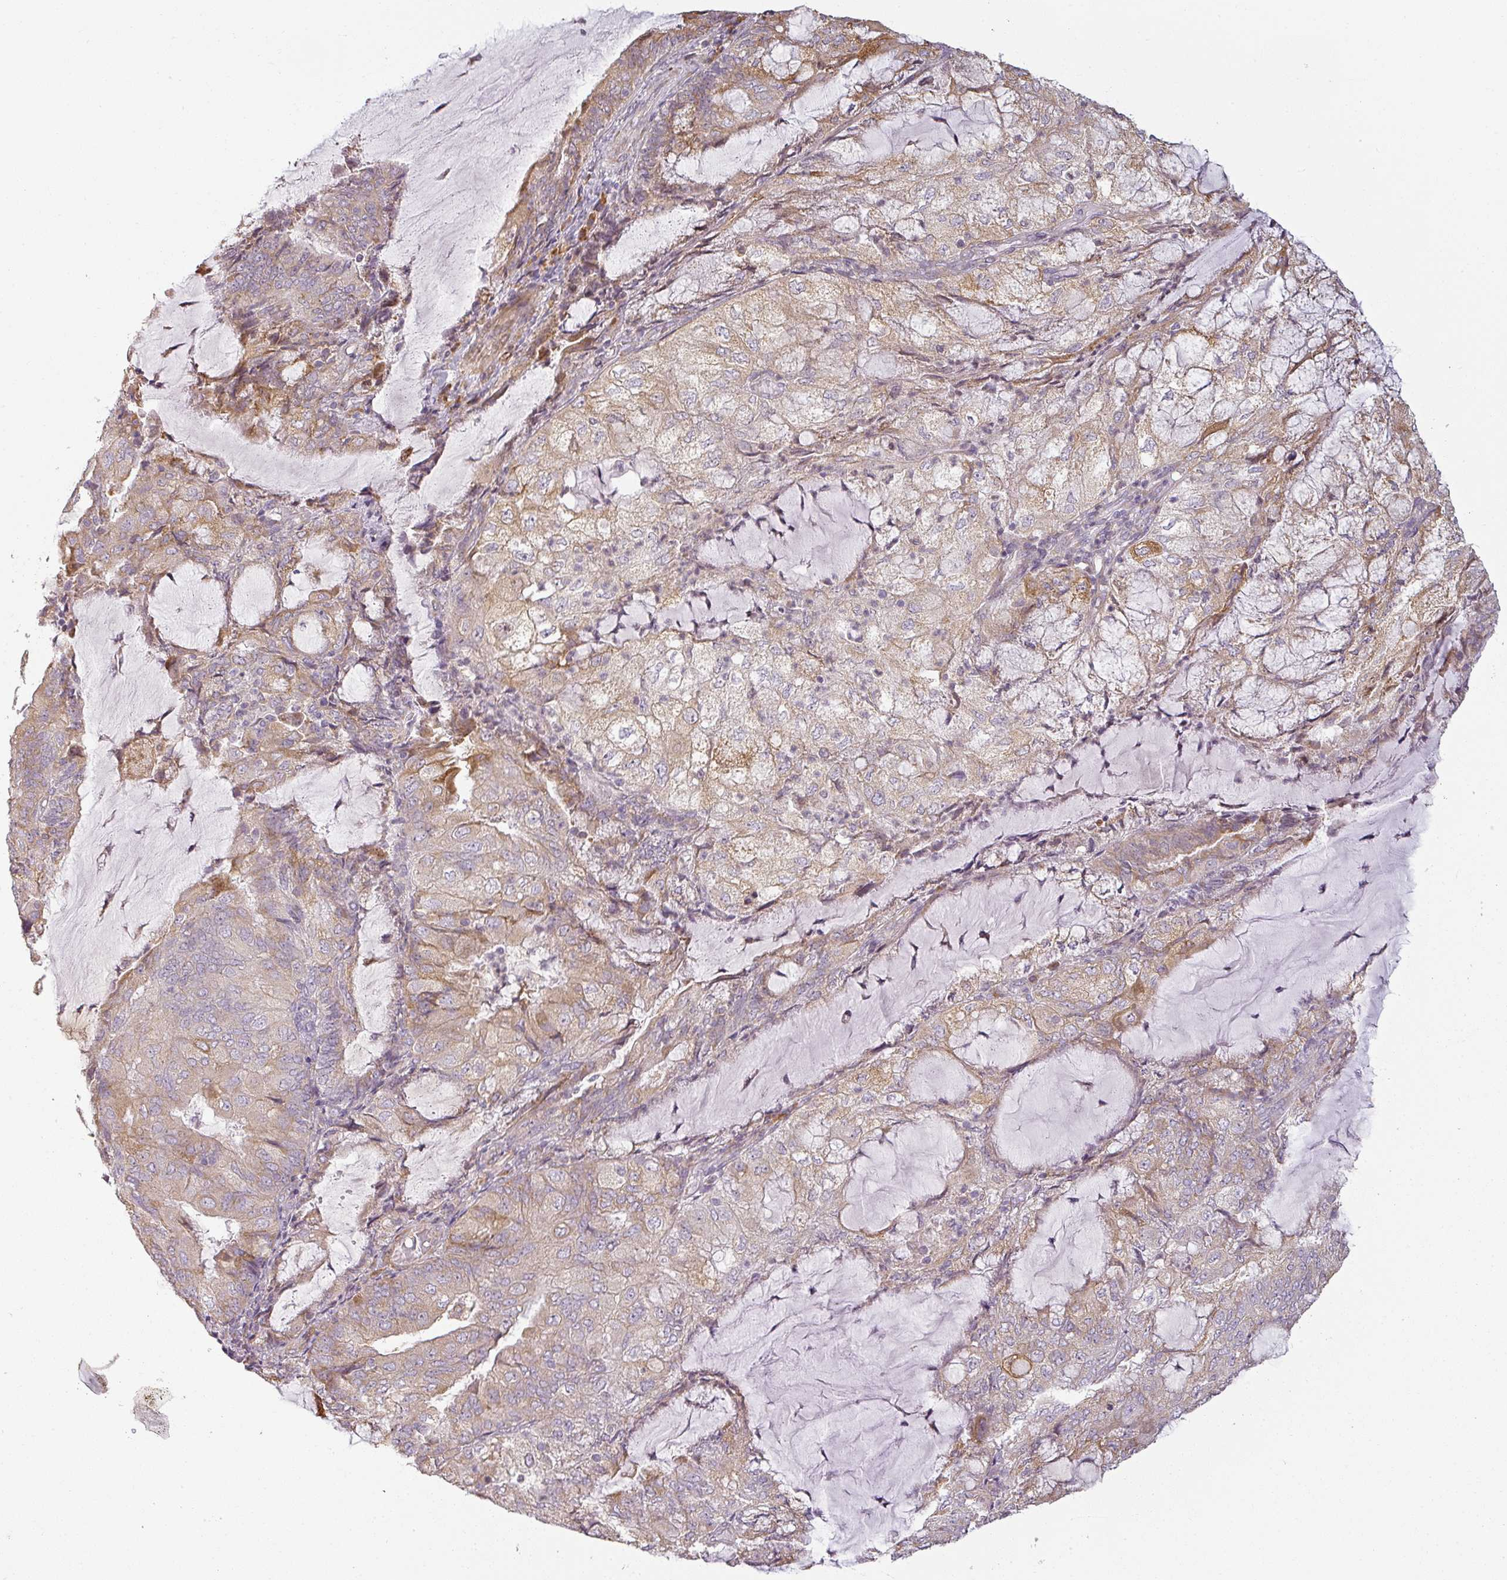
{"staining": {"intensity": "moderate", "quantity": ">75%", "location": "cytoplasmic/membranous"}, "tissue": "endometrial cancer", "cell_type": "Tumor cells", "image_type": "cancer", "snomed": [{"axis": "morphology", "description": "Adenocarcinoma, NOS"}, {"axis": "topography", "description": "Endometrium"}], "caption": "Immunohistochemical staining of endometrial adenocarcinoma exhibits medium levels of moderate cytoplasmic/membranous protein positivity in approximately >75% of tumor cells. (DAB IHC, brown staining for protein, blue staining for nuclei).", "gene": "CCDC144A", "patient": {"sex": "female", "age": 81}}